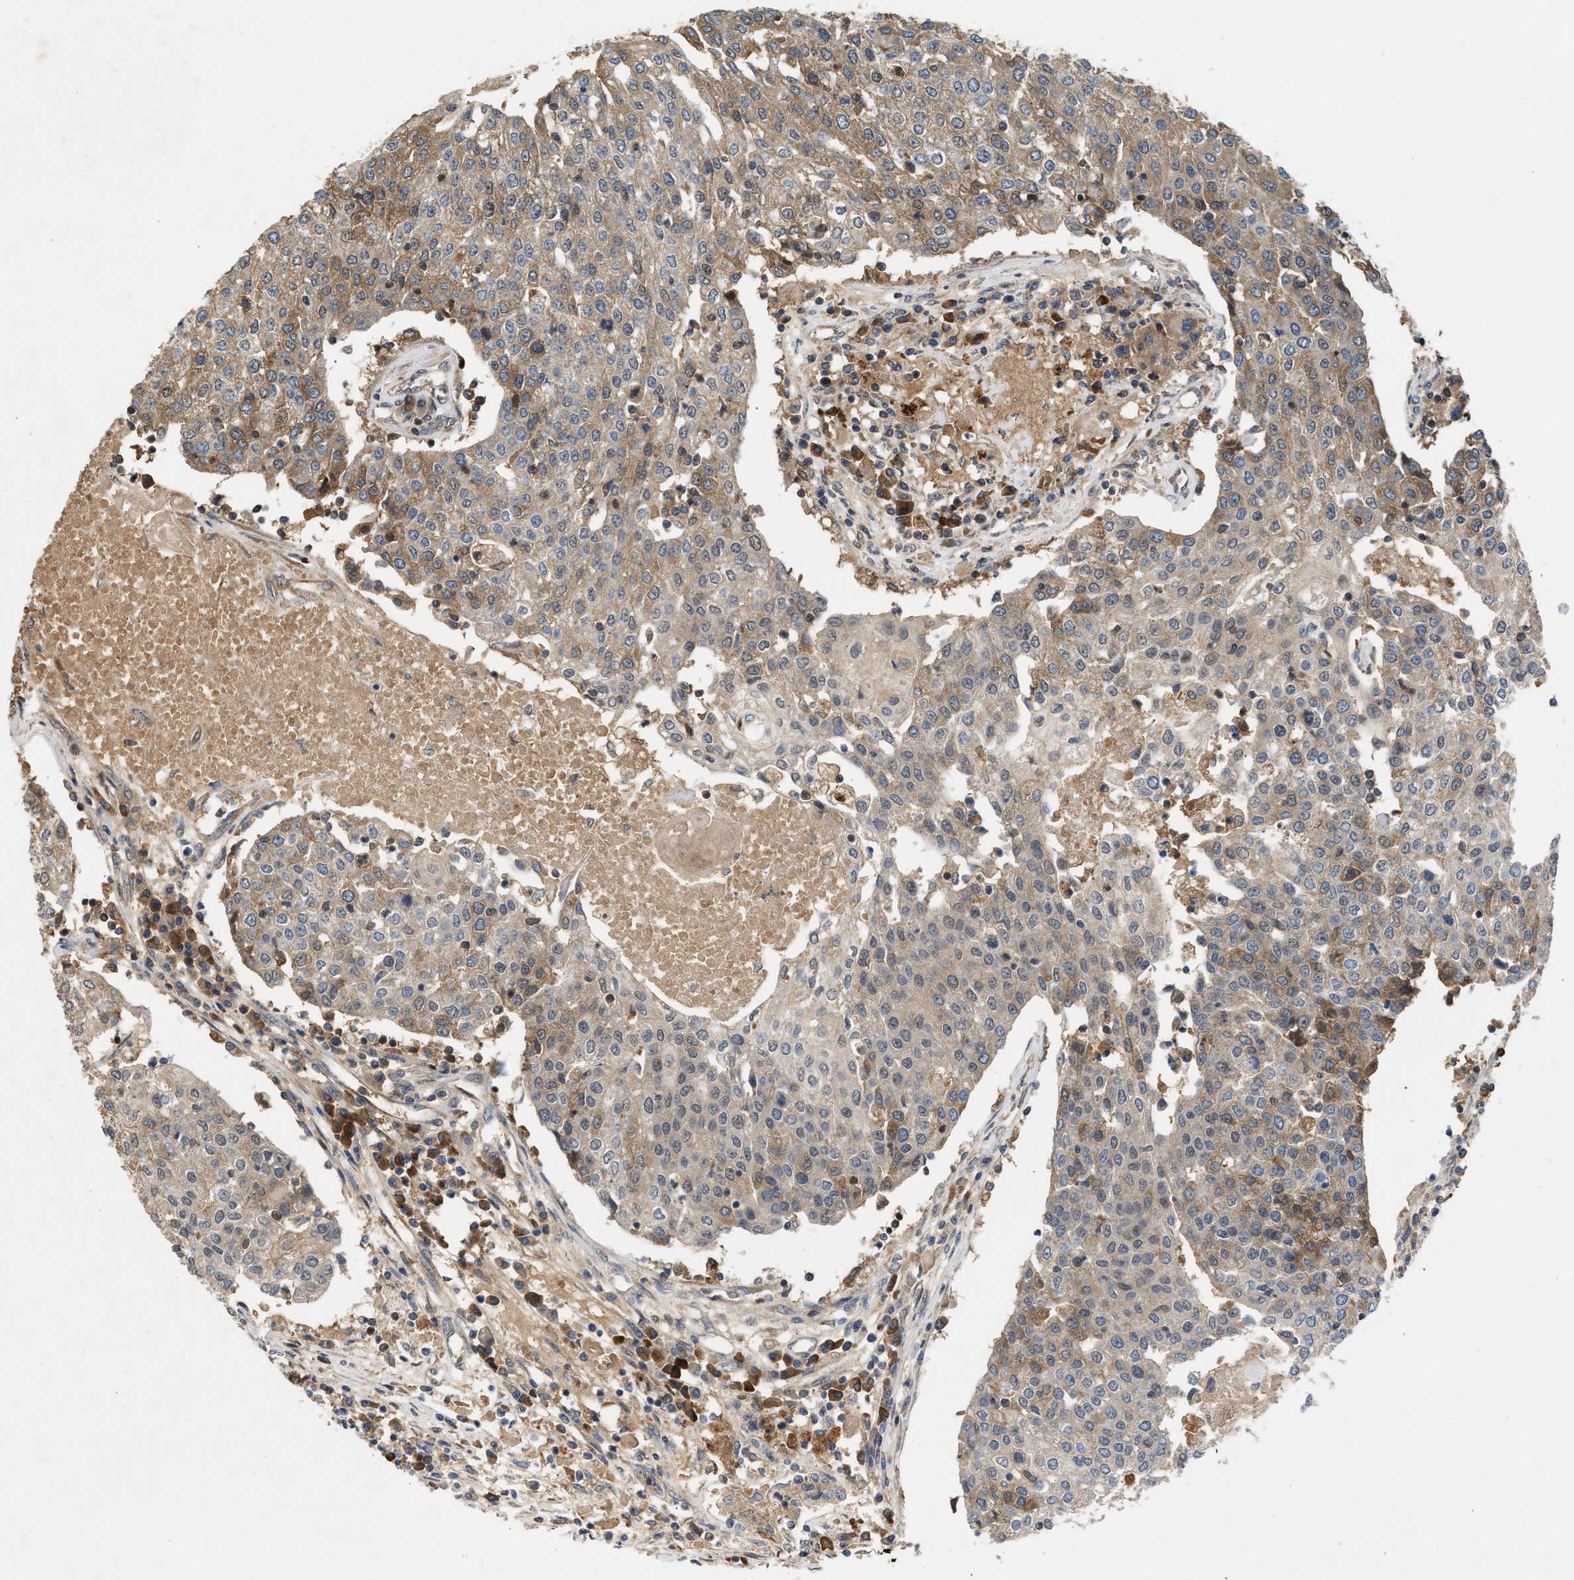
{"staining": {"intensity": "moderate", "quantity": "<25%", "location": "cytoplasmic/membranous"}, "tissue": "urothelial cancer", "cell_type": "Tumor cells", "image_type": "cancer", "snomed": [{"axis": "morphology", "description": "Urothelial carcinoma, High grade"}, {"axis": "topography", "description": "Urinary bladder"}], "caption": "Urothelial cancer tissue shows moderate cytoplasmic/membranous staining in about <25% of tumor cells (DAB IHC with brightfield microscopy, high magnification).", "gene": "RUSC2", "patient": {"sex": "female", "age": 85}}